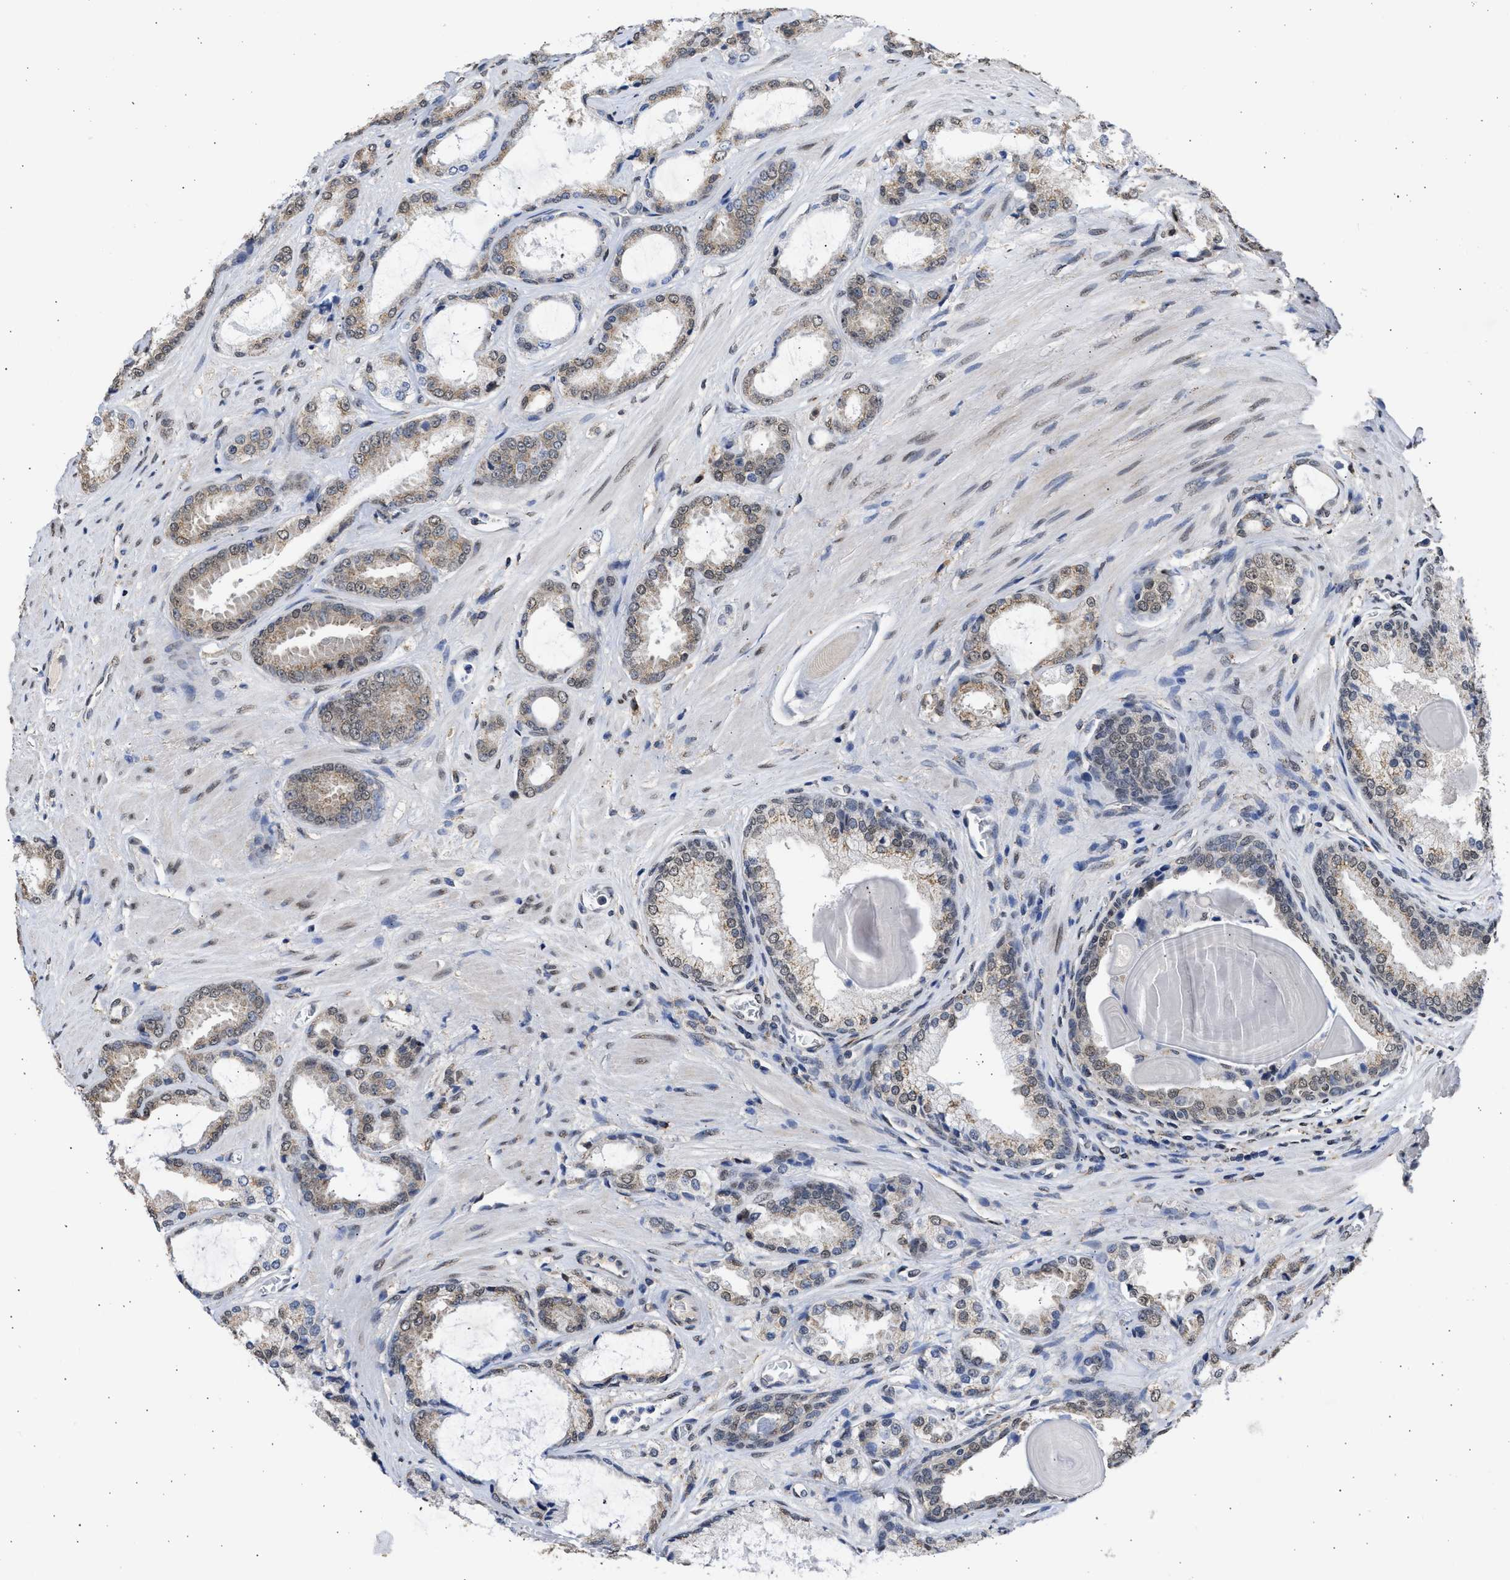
{"staining": {"intensity": "weak", "quantity": "<25%", "location": "cytoplasmic/membranous"}, "tissue": "prostate cancer", "cell_type": "Tumor cells", "image_type": "cancer", "snomed": [{"axis": "morphology", "description": "Adenocarcinoma, High grade"}, {"axis": "topography", "description": "Prostate"}], "caption": "Prostate cancer stained for a protein using immunohistochemistry displays no positivity tumor cells.", "gene": "NUP35", "patient": {"sex": "male", "age": 65}}